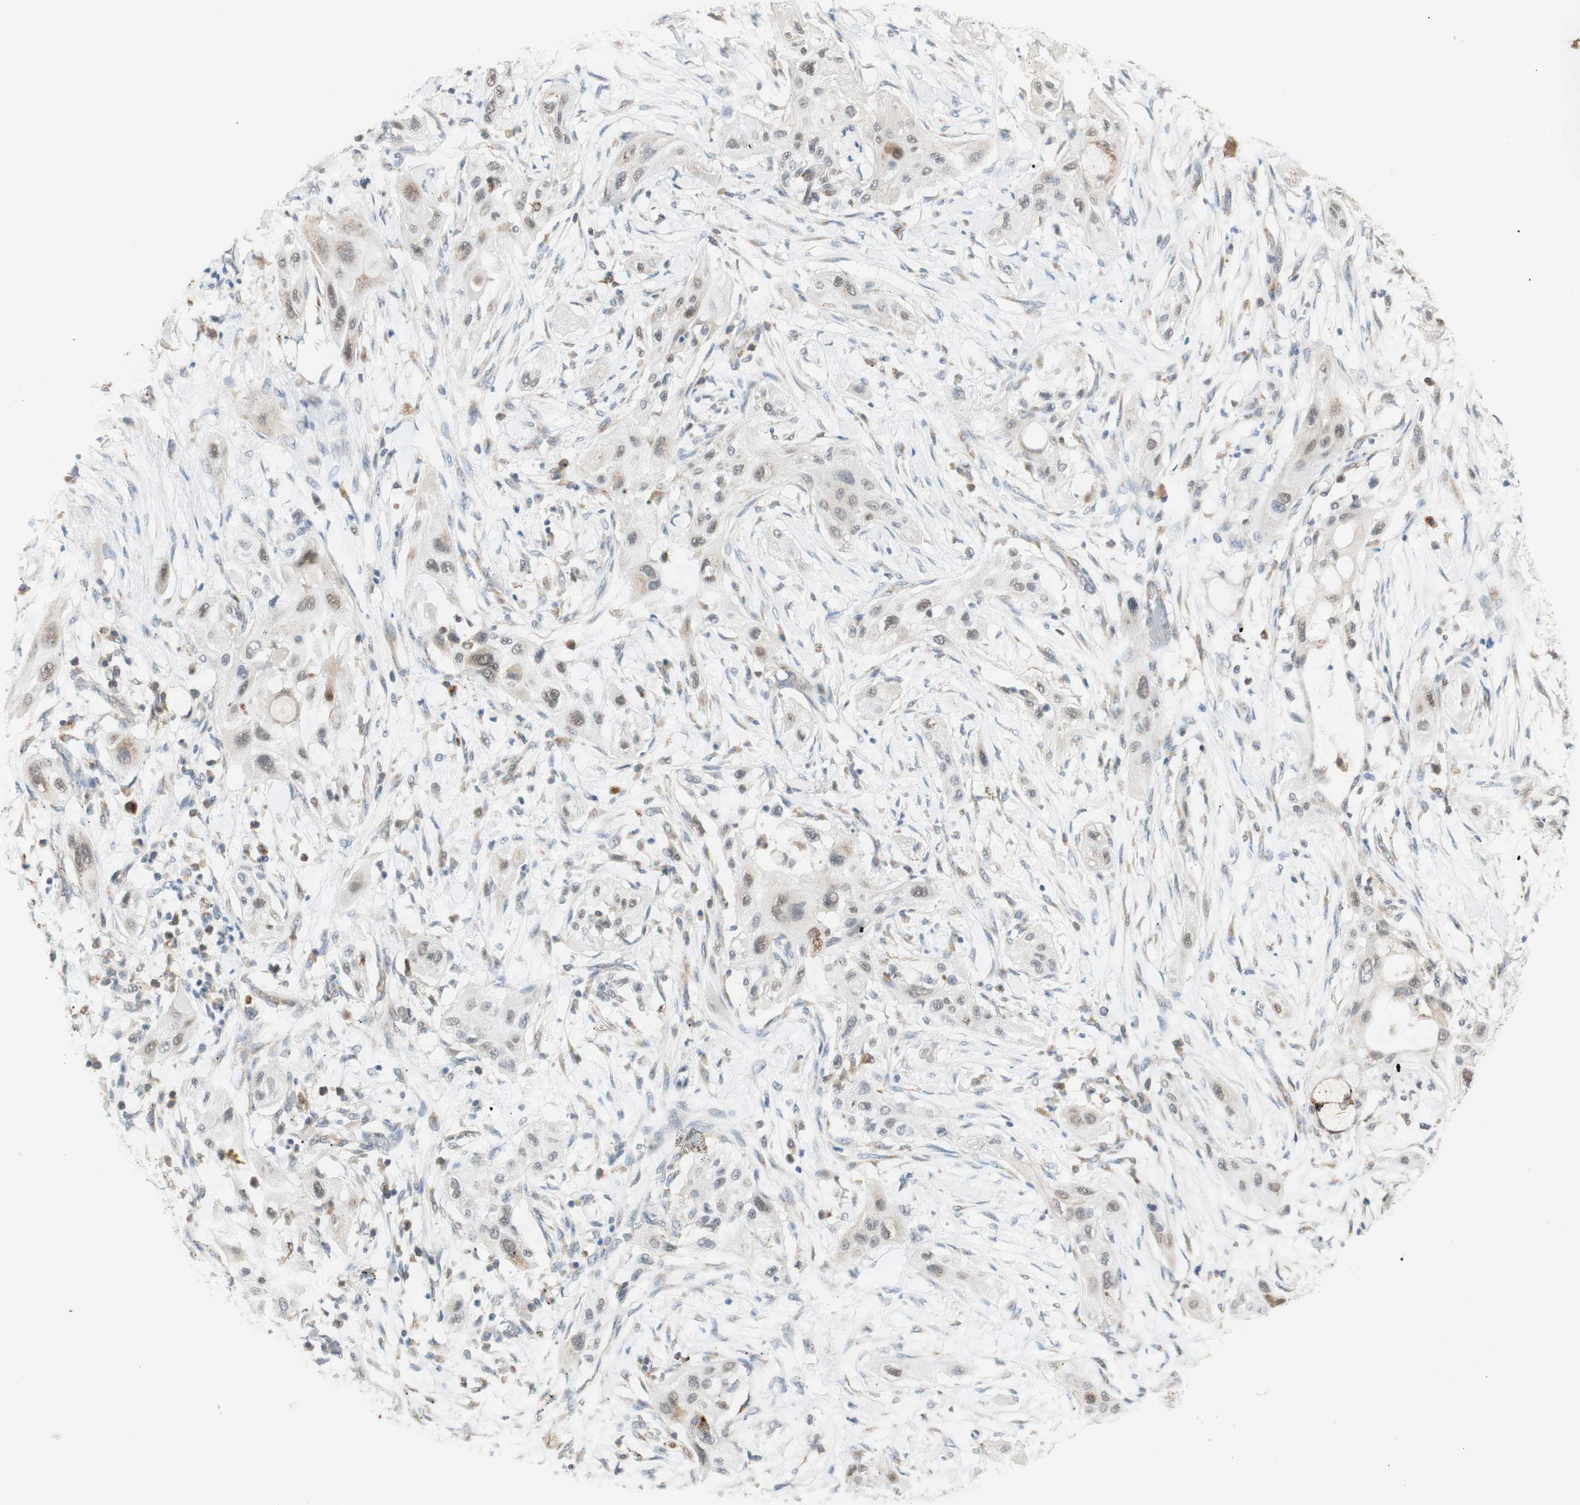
{"staining": {"intensity": "weak", "quantity": "<25%", "location": "cytoplasmic/membranous"}, "tissue": "lung cancer", "cell_type": "Tumor cells", "image_type": "cancer", "snomed": [{"axis": "morphology", "description": "Squamous cell carcinoma, NOS"}, {"axis": "topography", "description": "Lung"}], "caption": "High power microscopy histopathology image of an IHC micrograph of squamous cell carcinoma (lung), revealing no significant positivity in tumor cells.", "gene": "GAPT", "patient": {"sex": "female", "age": 47}}